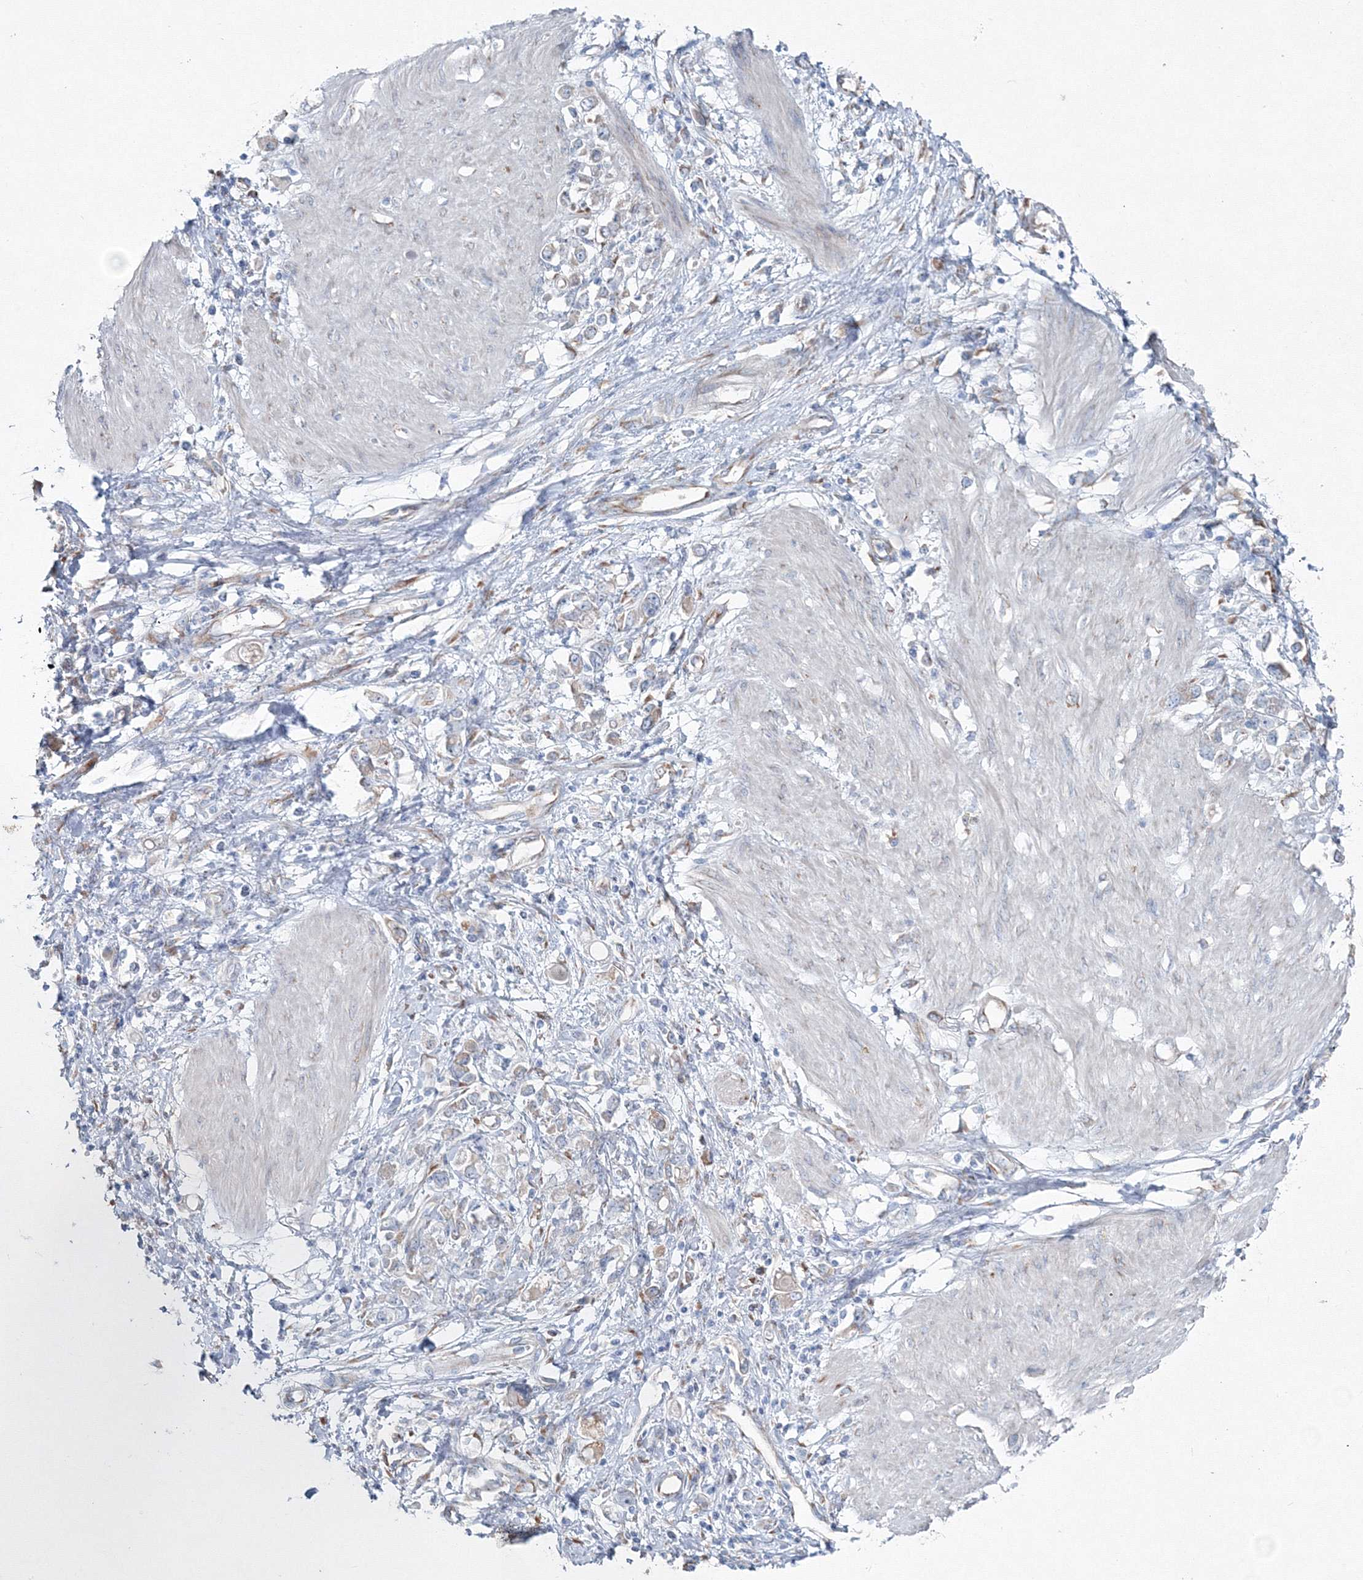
{"staining": {"intensity": "weak", "quantity": "<25%", "location": "cytoplasmic/membranous"}, "tissue": "stomach cancer", "cell_type": "Tumor cells", "image_type": "cancer", "snomed": [{"axis": "morphology", "description": "Adenocarcinoma, NOS"}, {"axis": "topography", "description": "Stomach"}], "caption": "Immunohistochemistry histopathology image of neoplastic tissue: human stomach adenocarcinoma stained with DAB exhibits no significant protein positivity in tumor cells.", "gene": "RCN1", "patient": {"sex": "female", "age": 76}}